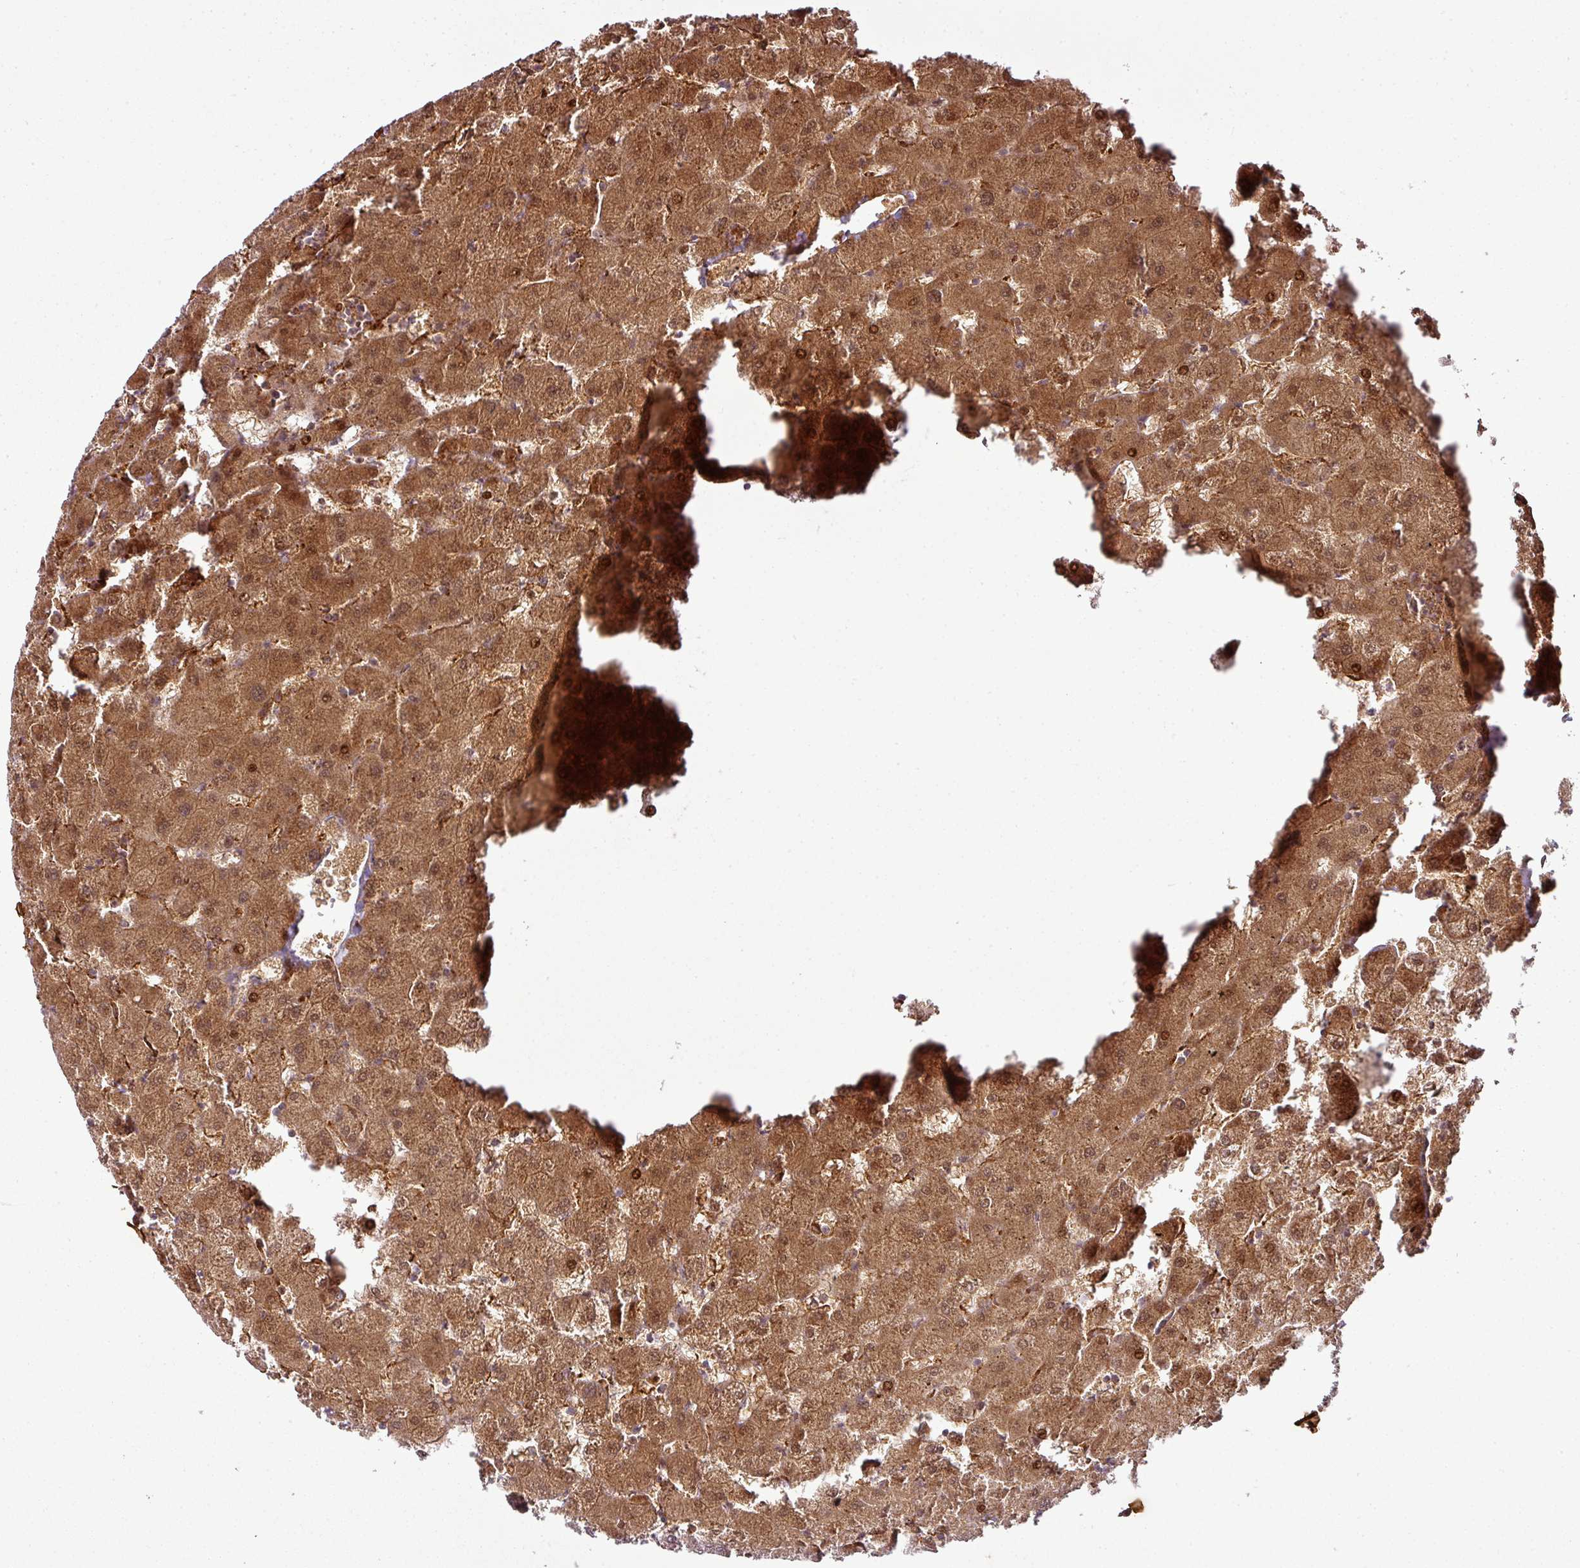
{"staining": {"intensity": "weak", "quantity": "25%-75%", "location": "cytoplasmic/membranous"}, "tissue": "liver", "cell_type": "Cholangiocytes", "image_type": "normal", "snomed": [{"axis": "morphology", "description": "Normal tissue, NOS"}, {"axis": "topography", "description": "Liver"}], "caption": "Human liver stained with a brown dye demonstrates weak cytoplasmic/membranous positive staining in about 25%-75% of cholangiocytes.", "gene": "ATAT1", "patient": {"sex": "female", "age": 63}}